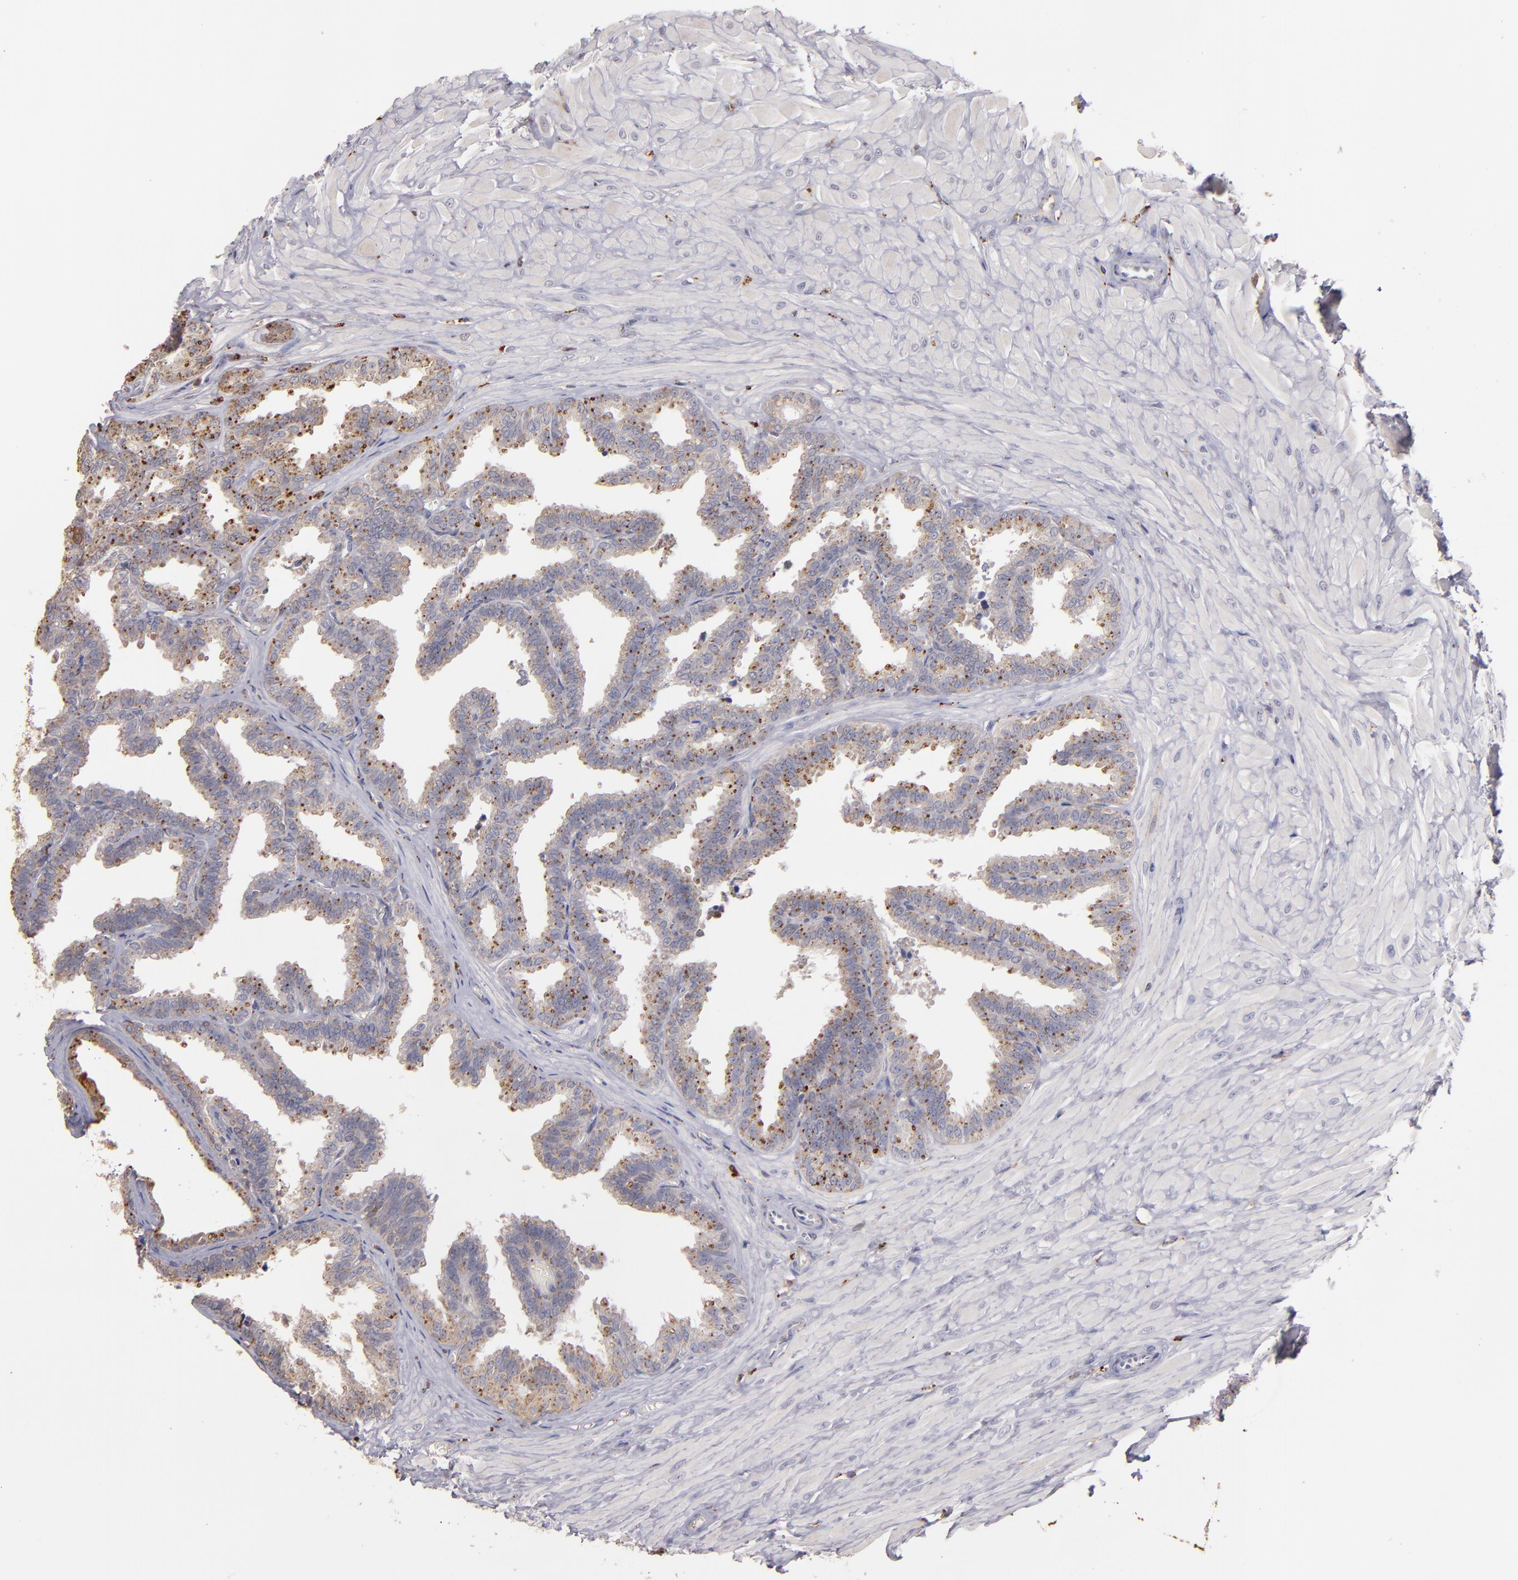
{"staining": {"intensity": "weak", "quantity": ">75%", "location": "cytoplasmic/membranous"}, "tissue": "seminal vesicle", "cell_type": "Glandular cells", "image_type": "normal", "snomed": [{"axis": "morphology", "description": "Normal tissue, NOS"}, {"axis": "topography", "description": "Seminal veicle"}], "caption": "Protein staining by immunohistochemistry (IHC) demonstrates weak cytoplasmic/membranous positivity in about >75% of glandular cells in unremarkable seminal vesicle.", "gene": "TRAF1", "patient": {"sex": "male", "age": 26}}